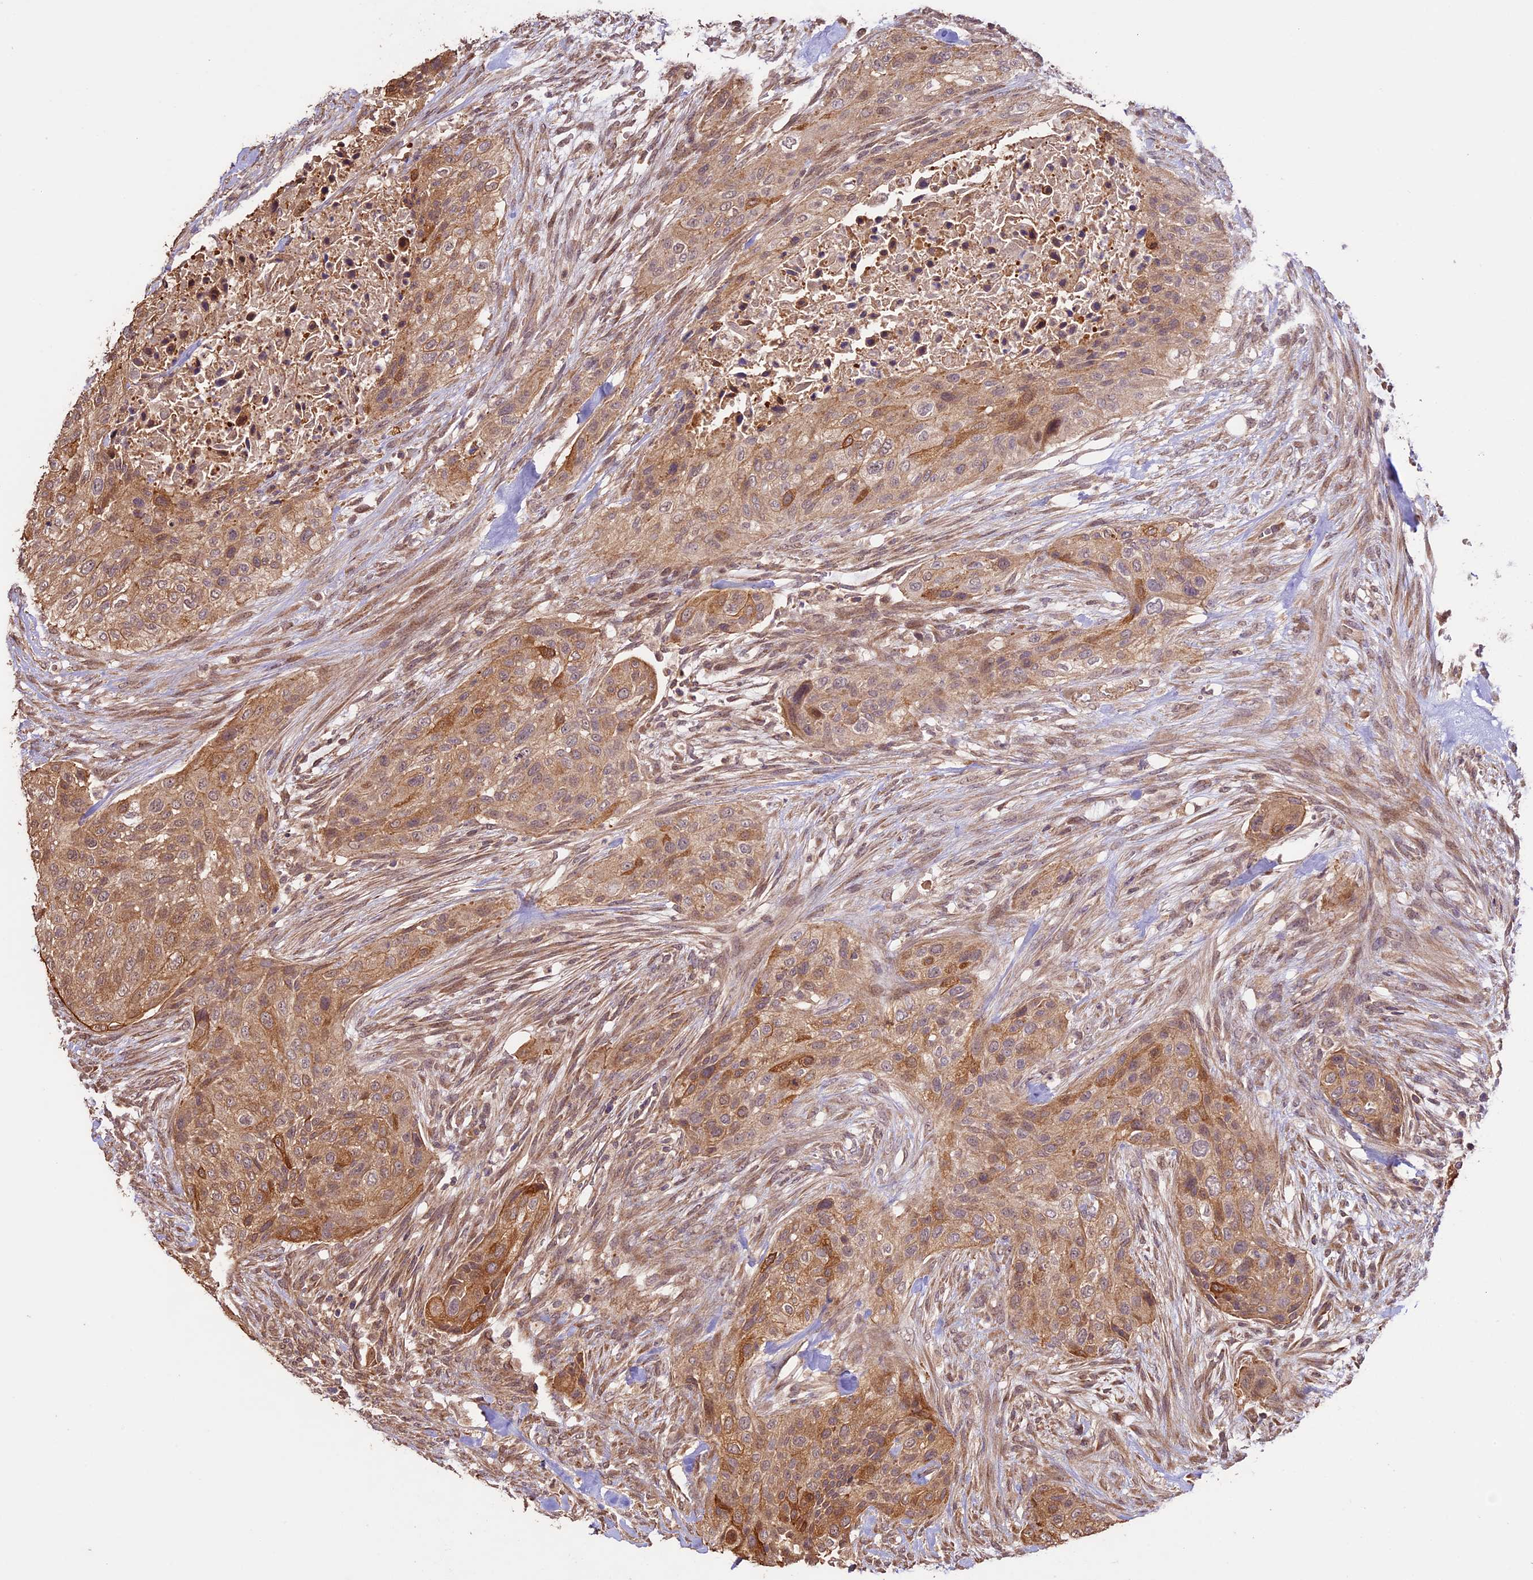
{"staining": {"intensity": "moderate", "quantity": ">75%", "location": "cytoplasmic/membranous"}, "tissue": "urothelial cancer", "cell_type": "Tumor cells", "image_type": "cancer", "snomed": [{"axis": "morphology", "description": "Urothelial carcinoma, High grade"}, {"axis": "topography", "description": "Urinary bladder"}], "caption": "DAB immunohistochemical staining of human urothelial cancer demonstrates moderate cytoplasmic/membranous protein staining in about >75% of tumor cells.", "gene": "BCAS4", "patient": {"sex": "male", "age": 35}}